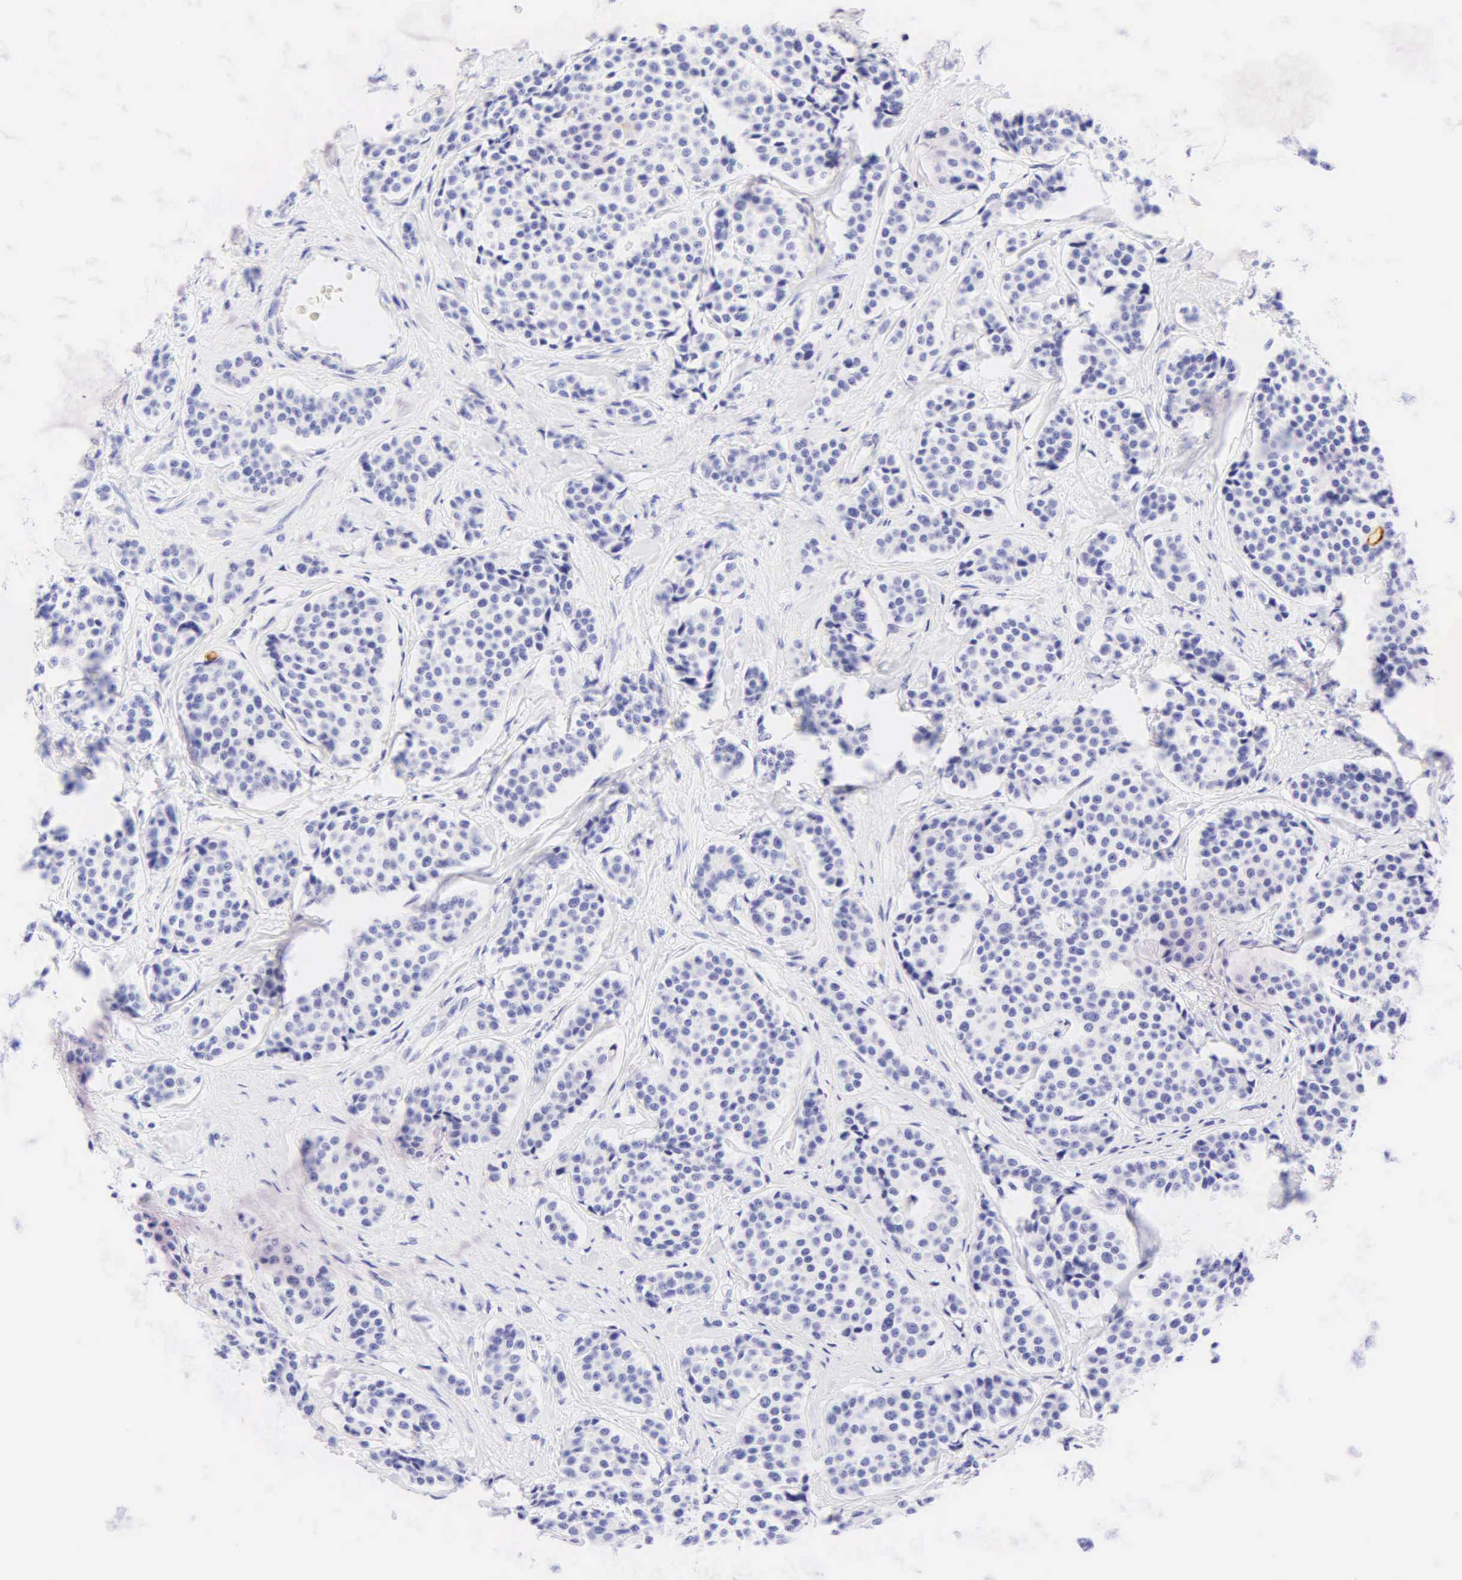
{"staining": {"intensity": "negative", "quantity": "none", "location": "none"}, "tissue": "carcinoid", "cell_type": "Tumor cells", "image_type": "cancer", "snomed": [{"axis": "morphology", "description": "Carcinoid, malignant, NOS"}, {"axis": "topography", "description": "Small intestine"}], "caption": "Immunohistochemistry photomicrograph of neoplastic tissue: human malignant carcinoid stained with DAB reveals no significant protein staining in tumor cells. (DAB (3,3'-diaminobenzidine) immunohistochemistry (IHC) visualized using brightfield microscopy, high magnification).", "gene": "KRT20", "patient": {"sex": "male", "age": 60}}